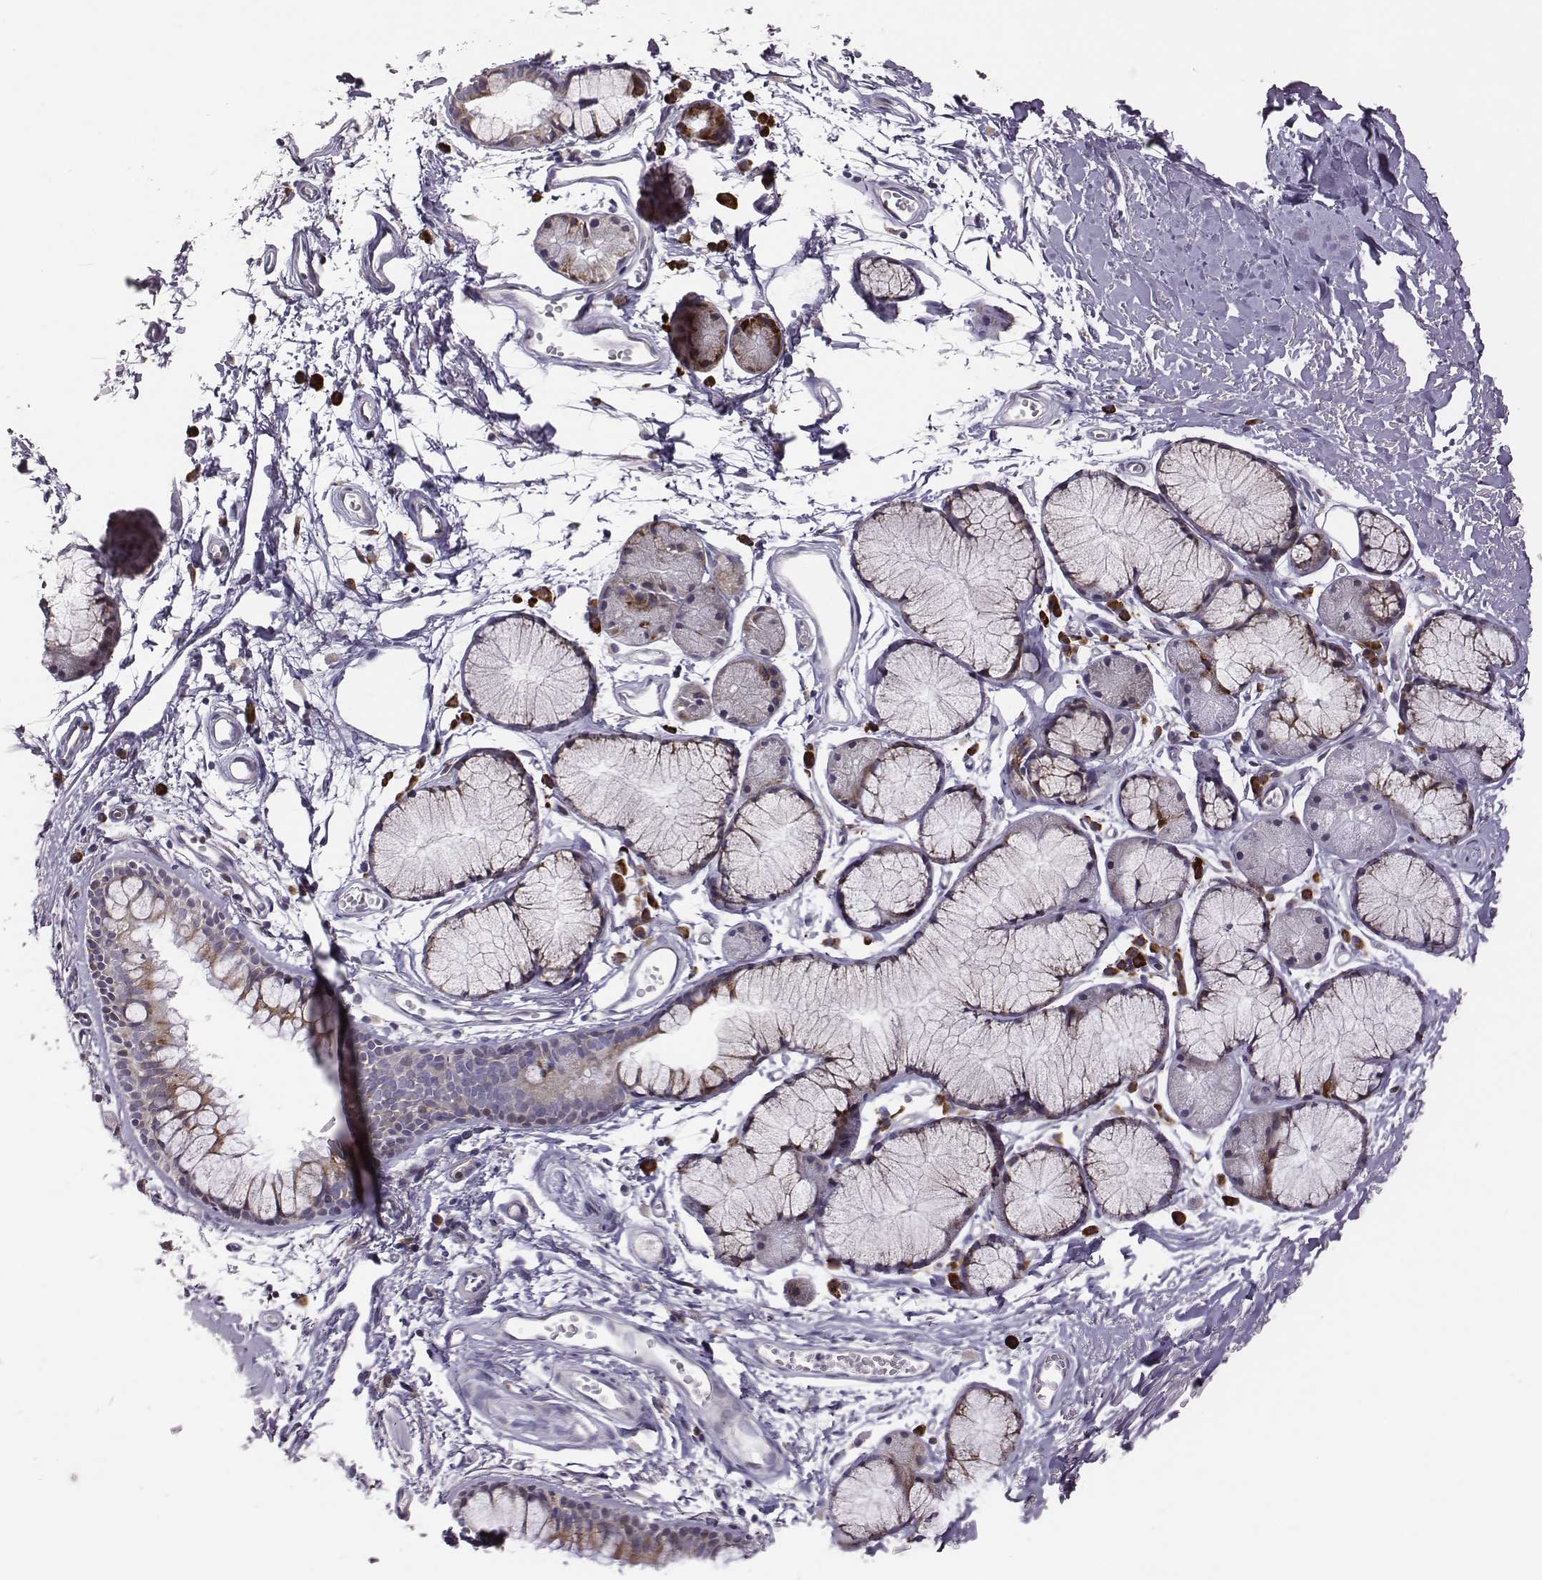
{"staining": {"intensity": "negative", "quantity": "none", "location": "none"}, "tissue": "soft tissue", "cell_type": "Chondrocytes", "image_type": "normal", "snomed": [{"axis": "morphology", "description": "Normal tissue, NOS"}, {"axis": "topography", "description": "Cartilage tissue"}, {"axis": "topography", "description": "Bronchus"}], "caption": "Chondrocytes show no significant protein positivity in benign soft tissue.", "gene": "SELENOI", "patient": {"sex": "female", "age": 79}}